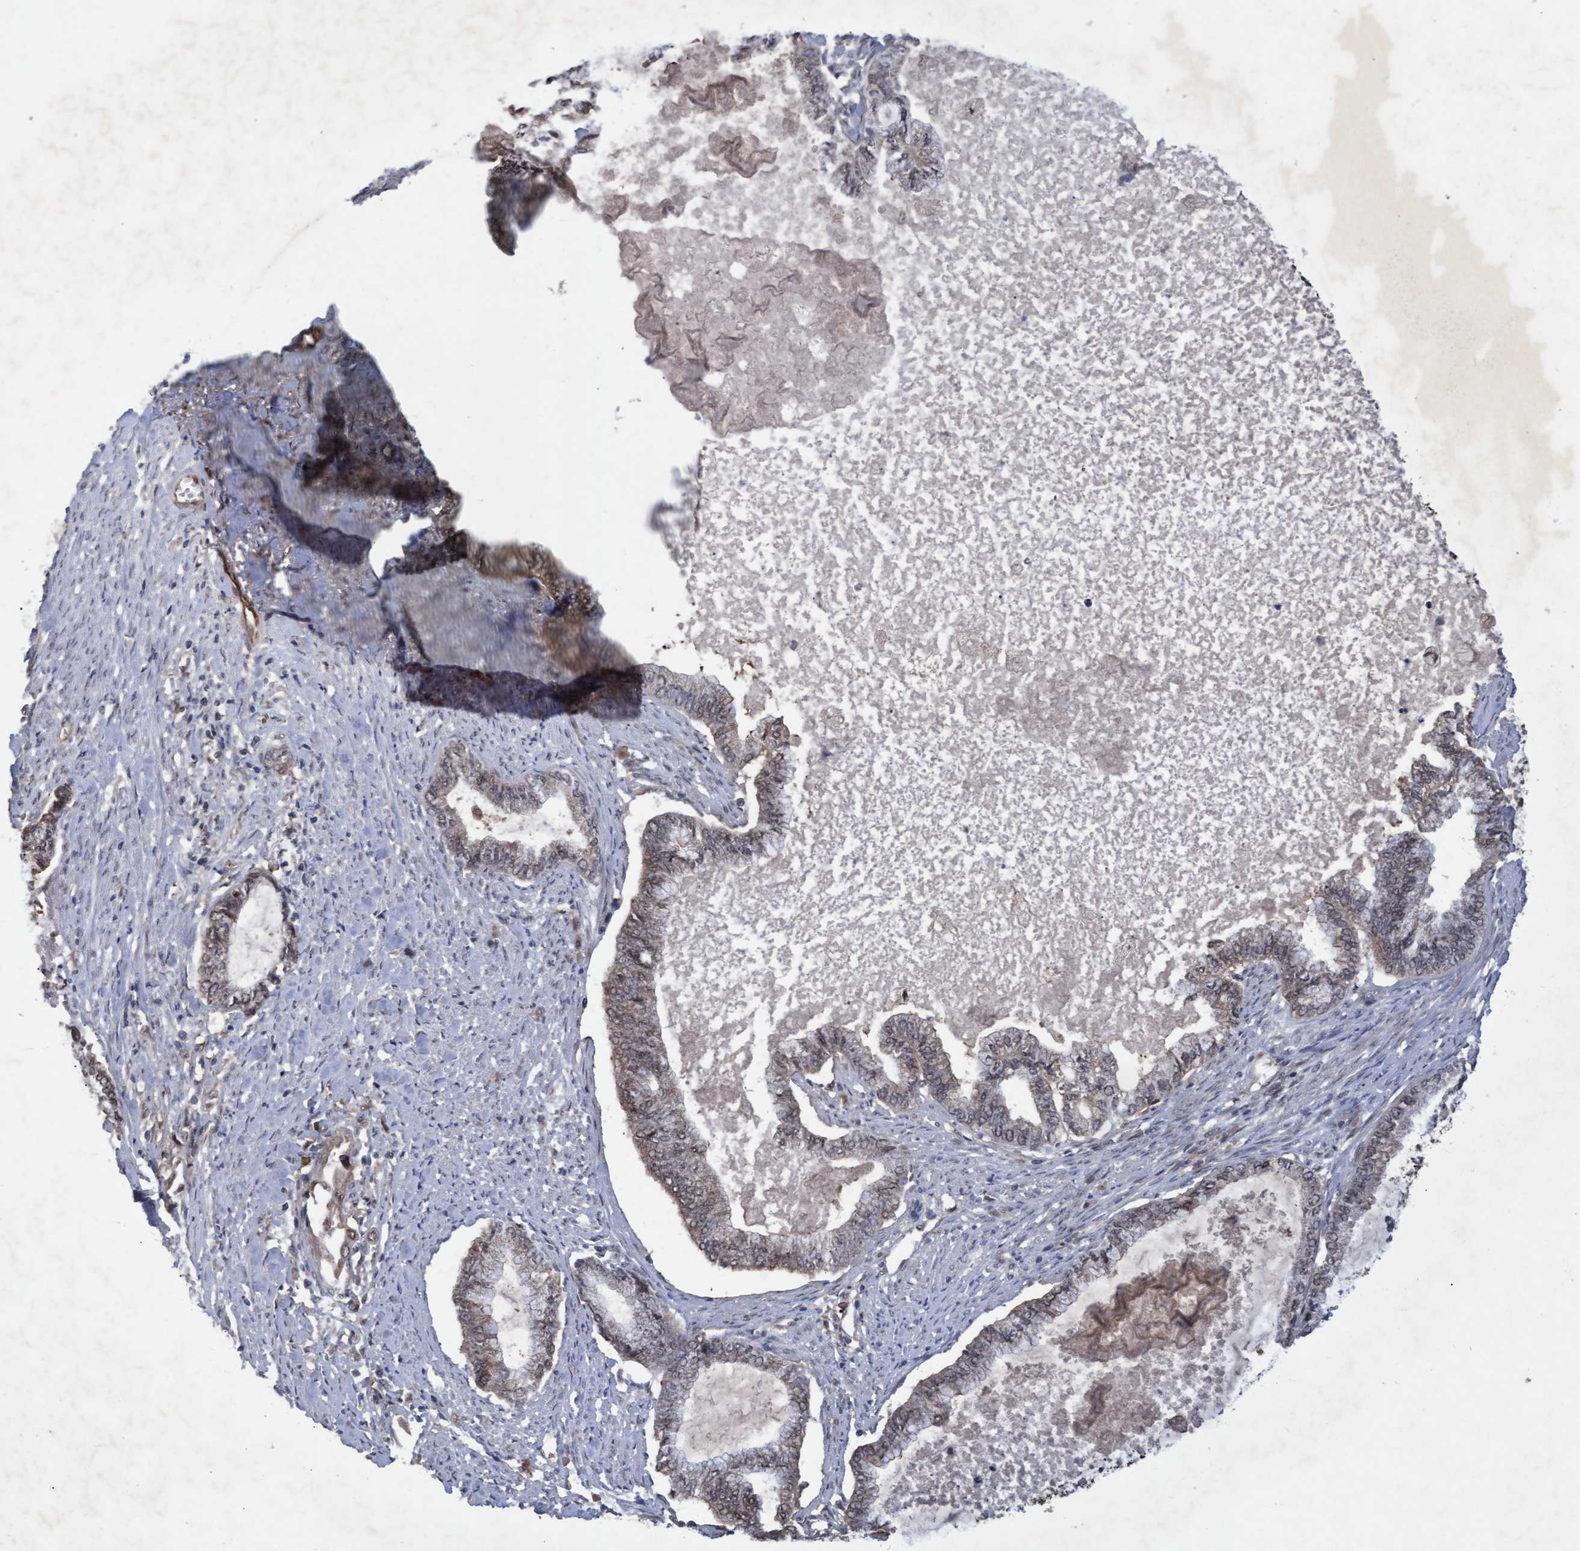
{"staining": {"intensity": "weak", "quantity": "25%-75%", "location": "cytoplasmic/membranous,nuclear"}, "tissue": "endometrial cancer", "cell_type": "Tumor cells", "image_type": "cancer", "snomed": [{"axis": "morphology", "description": "Adenocarcinoma, NOS"}, {"axis": "topography", "description": "Endometrium"}], "caption": "This micrograph exhibits immunohistochemistry (IHC) staining of endometrial cancer, with low weak cytoplasmic/membranous and nuclear staining in about 25%-75% of tumor cells.", "gene": "PSMB6", "patient": {"sex": "female", "age": 86}}